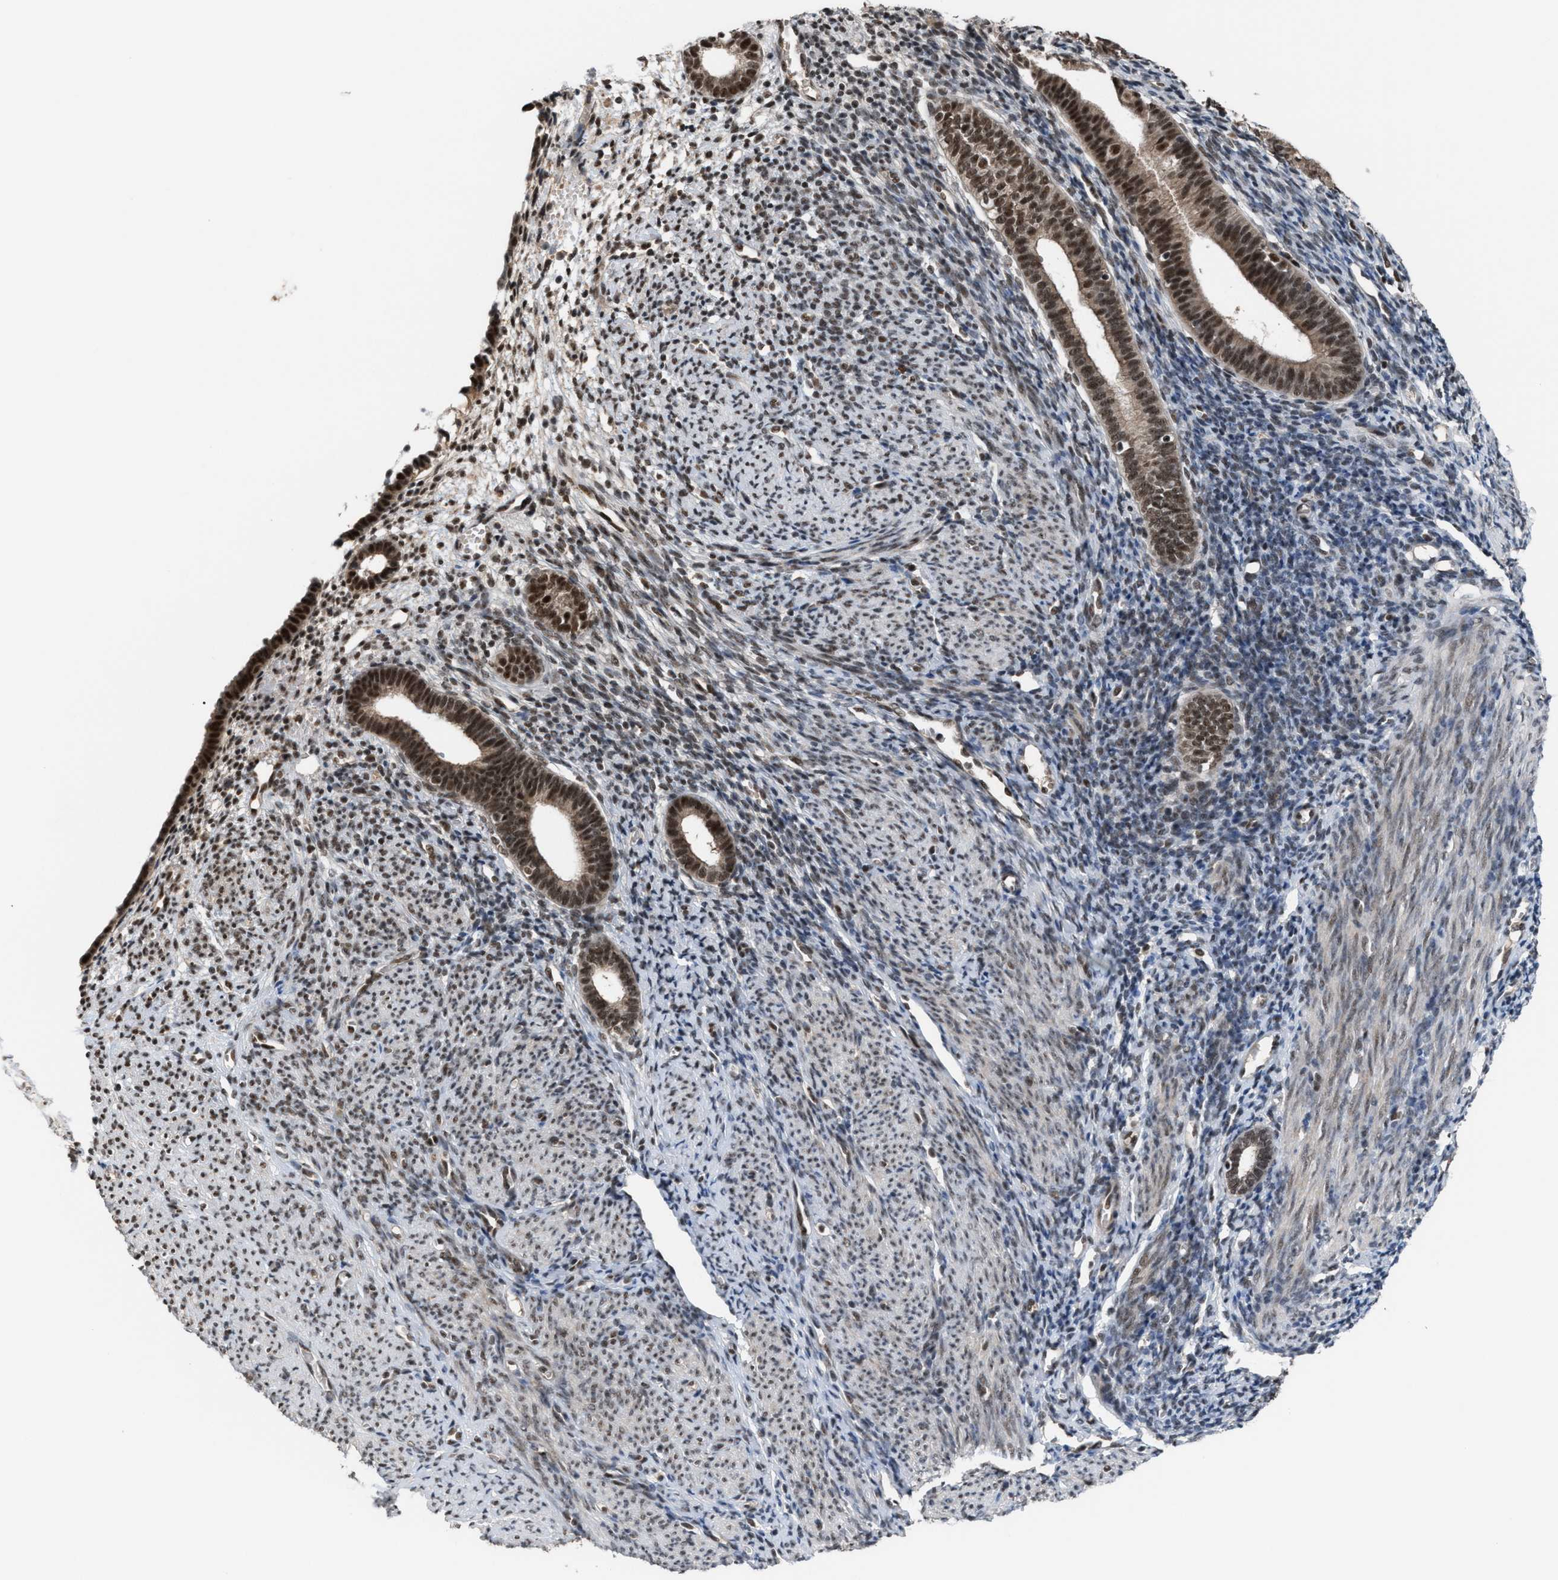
{"staining": {"intensity": "moderate", "quantity": "25%-75%", "location": "nuclear"}, "tissue": "endometrium", "cell_type": "Cells in endometrial stroma", "image_type": "normal", "snomed": [{"axis": "morphology", "description": "Normal tissue, NOS"}, {"axis": "morphology", "description": "Adenocarcinoma, NOS"}, {"axis": "topography", "description": "Endometrium"}], "caption": "Brown immunohistochemical staining in benign endometrium exhibits moderate nuclear positivity in approximately 25%-75% of cells in endometrial stroma.", "gene": "PRPF4", "patient": {"sex": "female", "age": 57}}